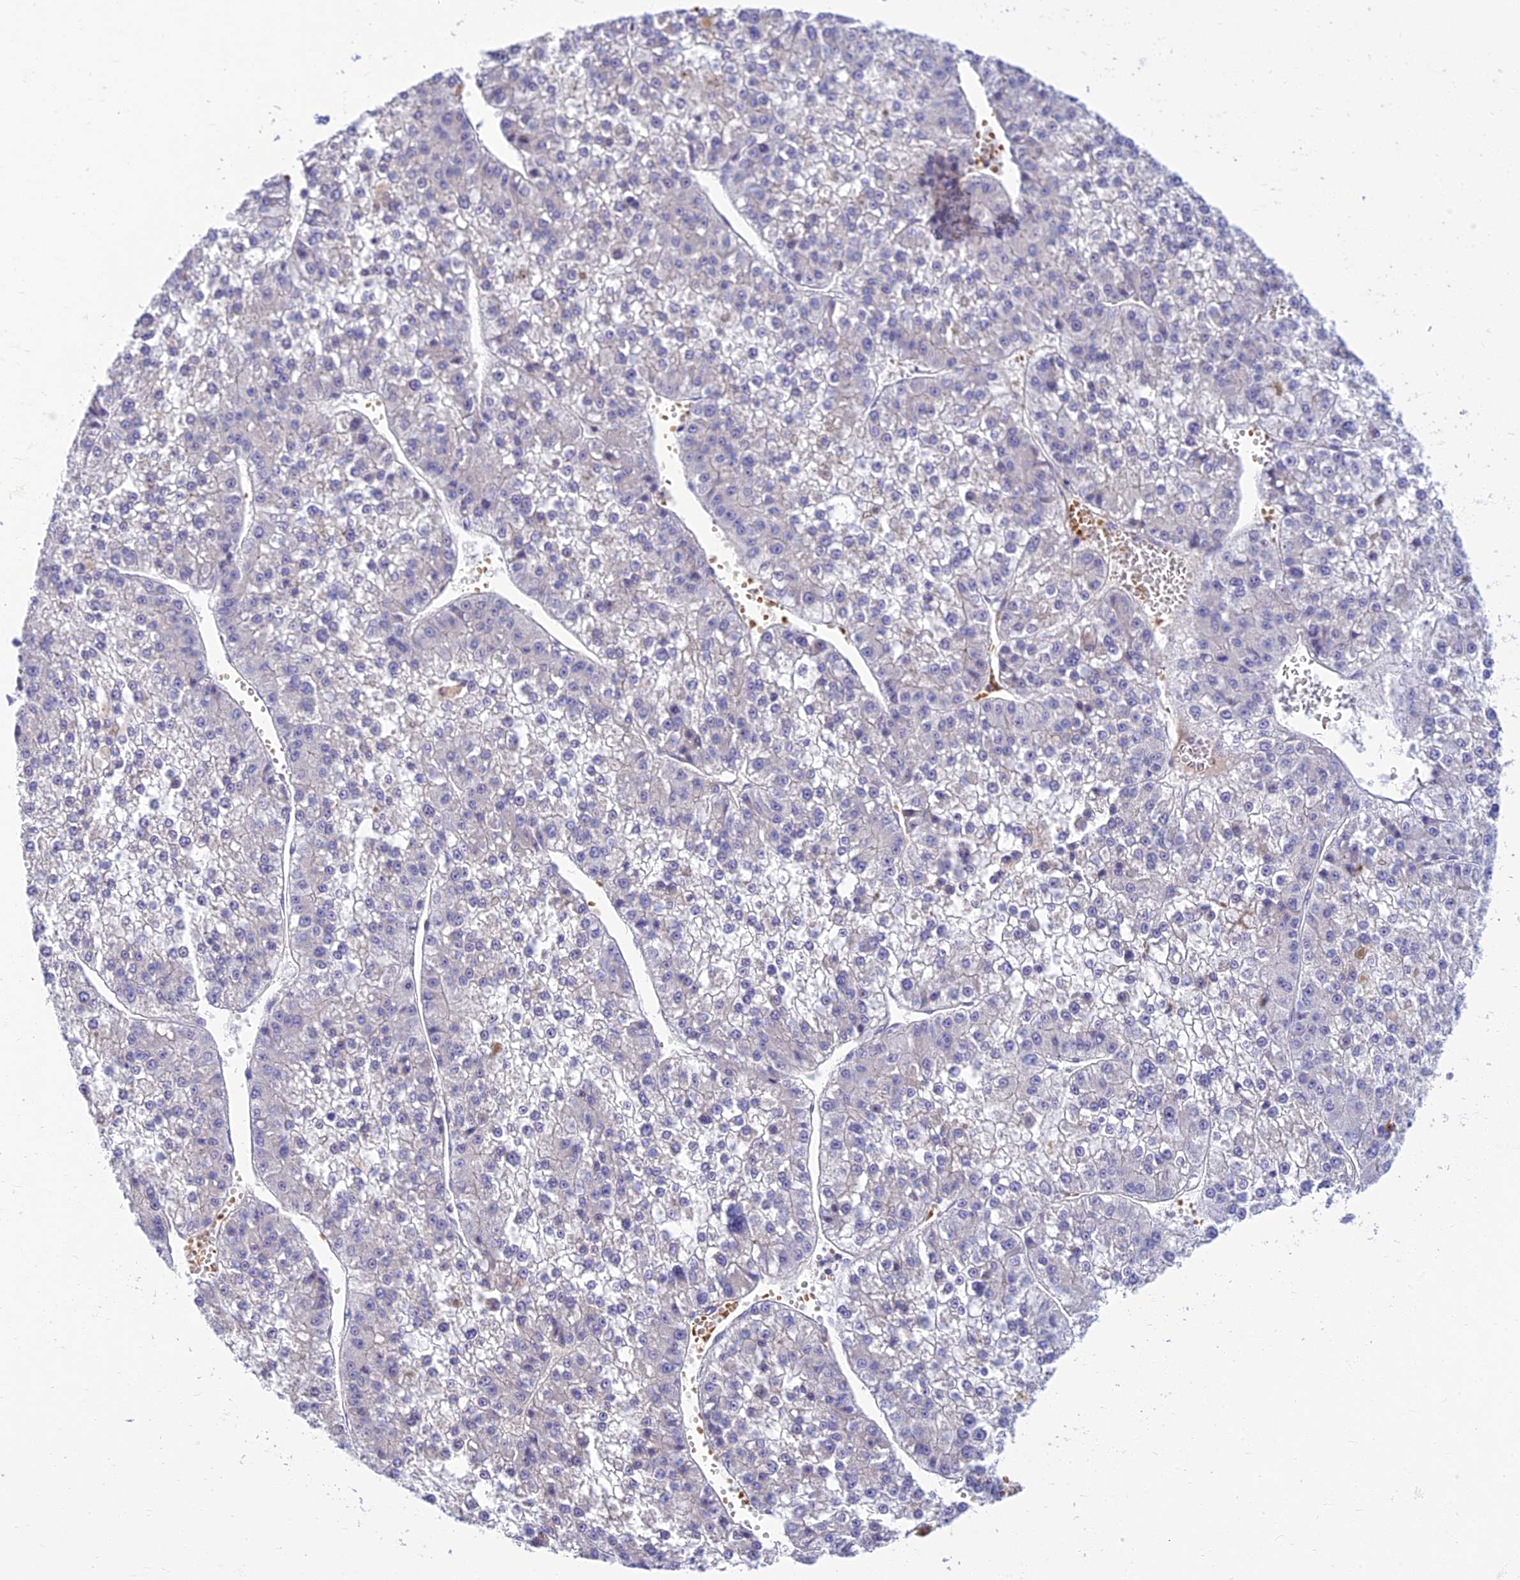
{"staining": {"intensity": "negative", "quantity": "none", "location": "none"}, "tissue": "liver cancer", "cell_type": "Tumor cells", "image_type": "cancer", "snomed": [{"axis": "morphology", "description": "Carcinoma, Hepatocellular, NOS"}, {"axis": "topography", "description": "Liver"}], "caption": "DAB immunohistochemical staining of liver hepatocellular carcinoma displays no significant staining in tumor cells. (Brightfield microscopy of DAB (3,3'-diaminobenzidine) immunohistochemistry (IHC) at high magnification).", "gene": "CLIP4", "patient": {"sex": "female", "age": 73}}